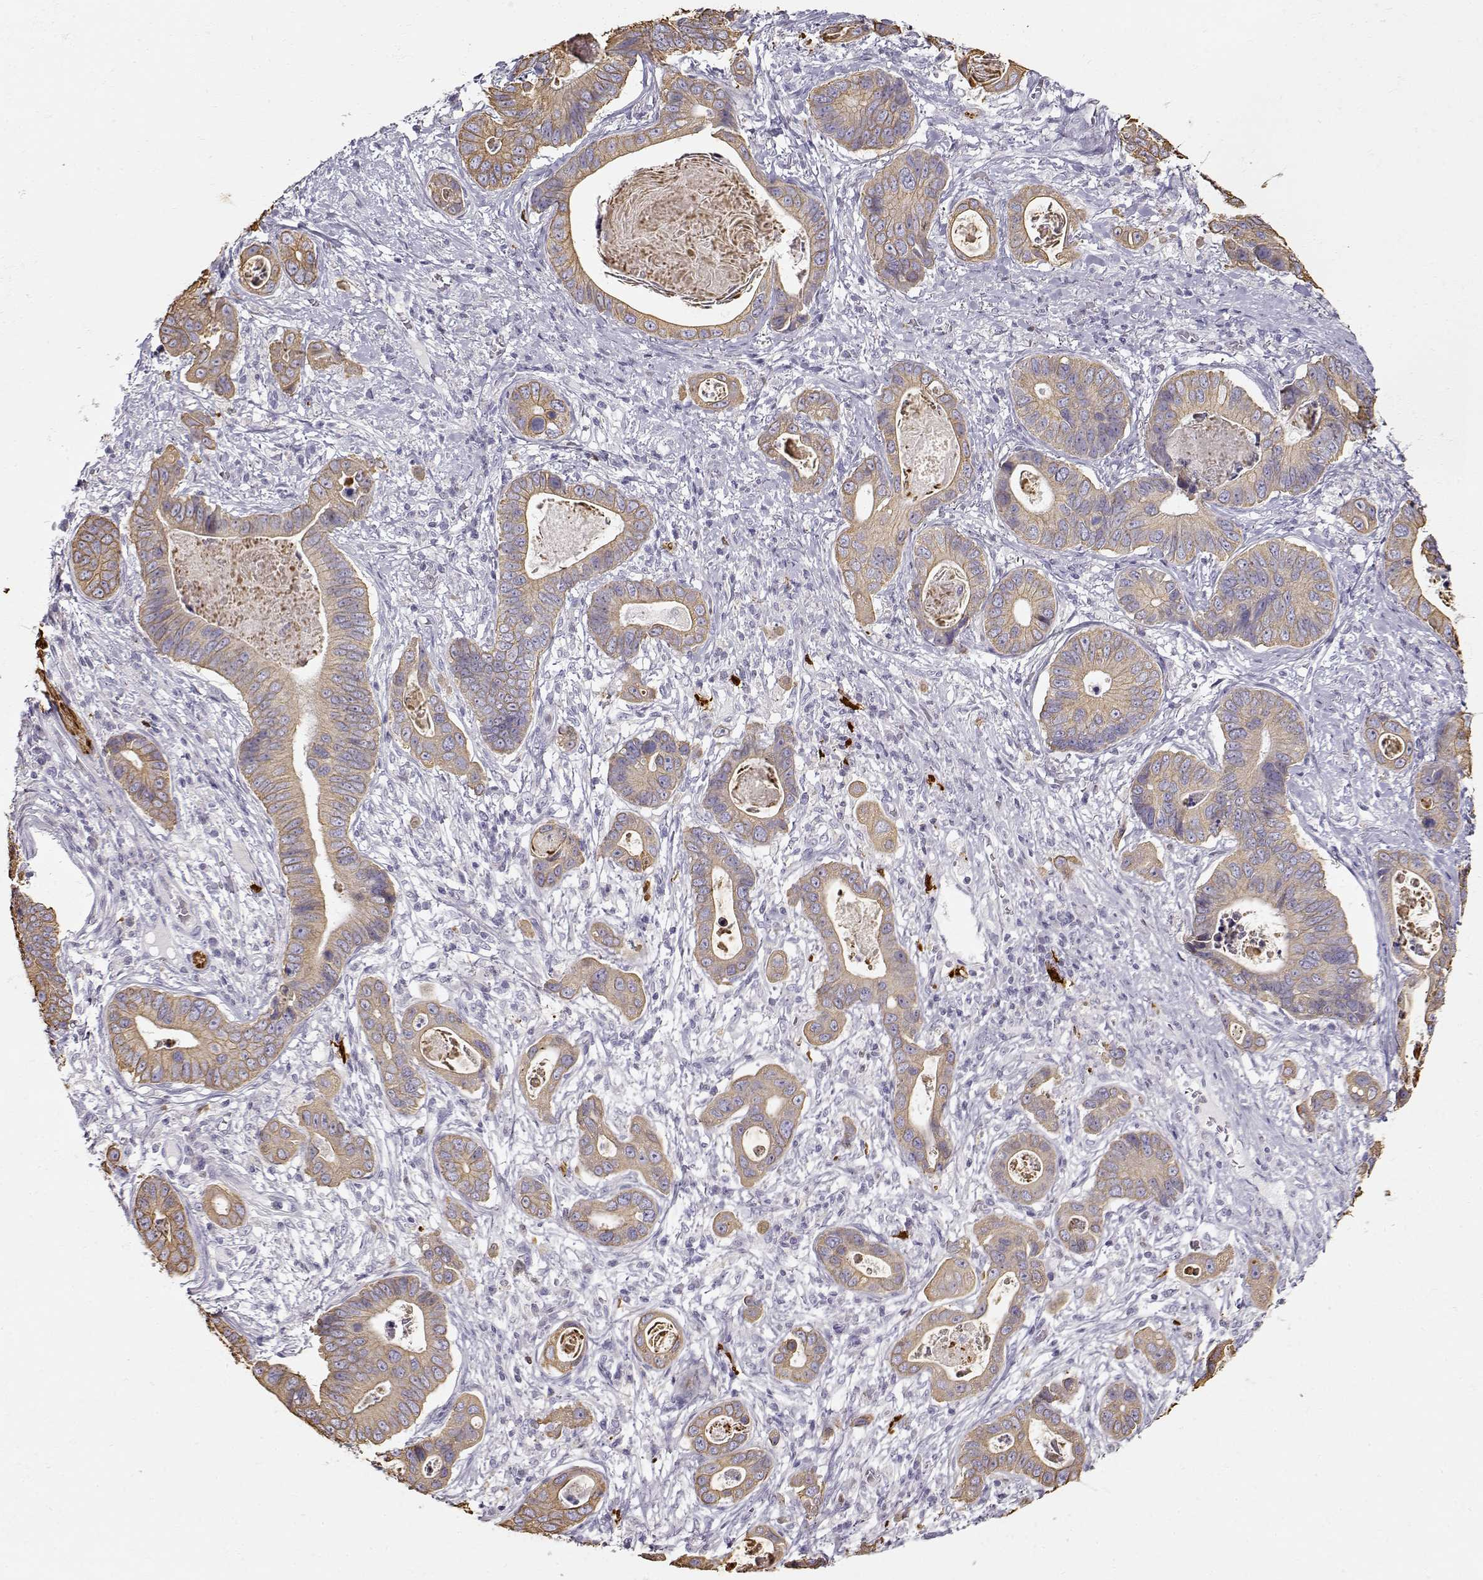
{"staining": {"intensity": "weak", "quantity": ">75%", "location": "cytoplasmic/membranous"}, "tissue": "stomach cancer", "cell_type": "Tumor cells", "image_type": "cancer", "snomed": [{"axis": "morphology", "description": "Adenocarcinoma, NOS"}, {"axis": "topography", "description": "Stomach"}], "caption": "There is low levels of weak cytoplasmic/membranous positivity in tumor cells of stomach cancer (adenocarcinoma), as demonstrated by immunohistochemical staining (brown color).", "gene": "S100B", "patient": {"sex": "male", "age": 84}}